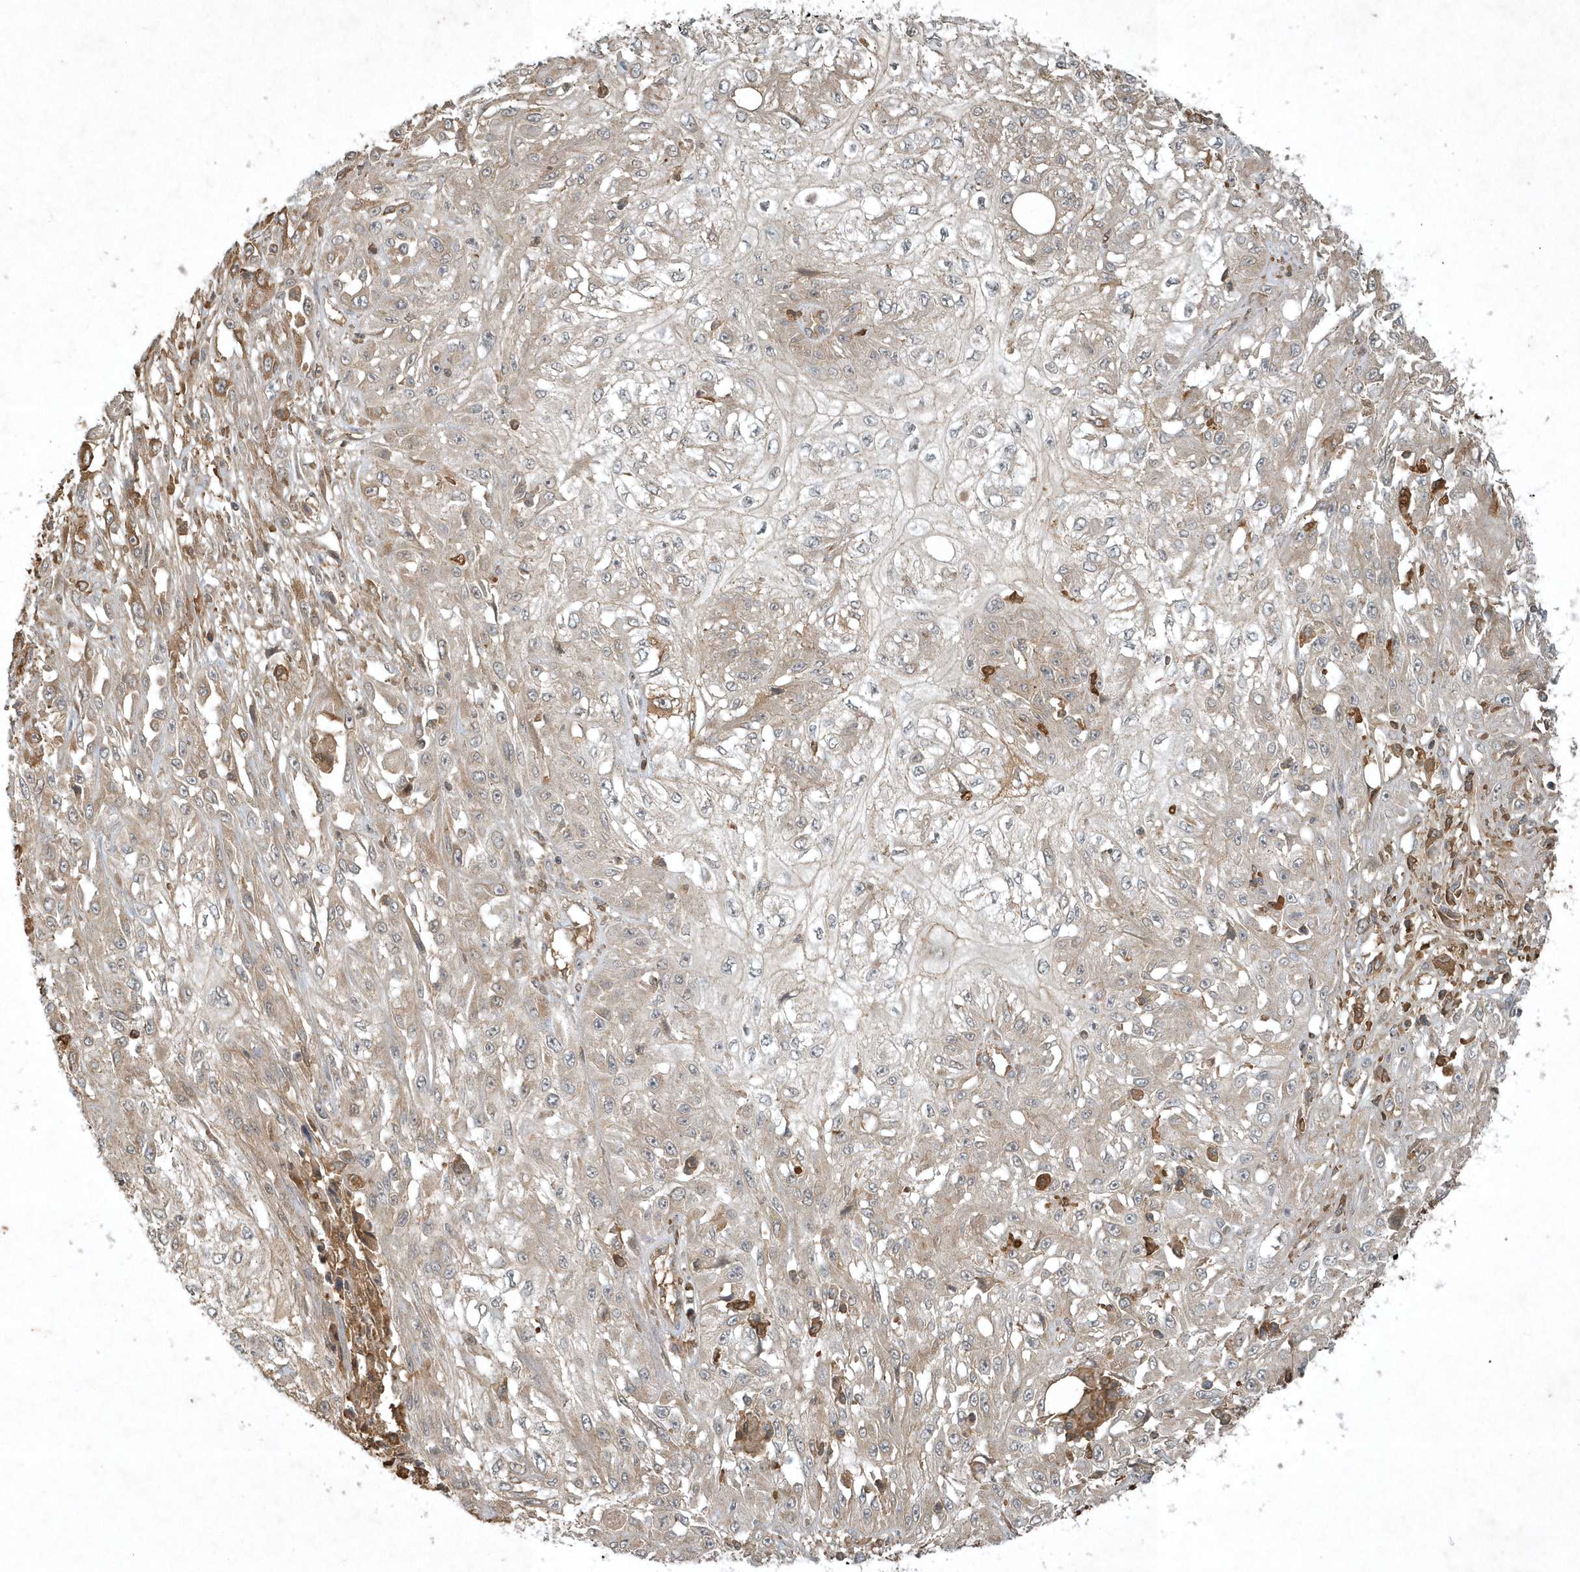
{"staining": {"intensity": "weak", "quantity": "<25%", "location": "cytoplasmic/membranous"}, "tissue": "skin cancer", "cell_type": "Tumor cells", "image_type": "cancer", "snomed": [{"axis": "morphology", "description": "Squamous cell carcinoma, NOS"}, {"axis": "morphology", "description": "Squamous cell carcinoma, metastatic, NOS"}, {"axis": "topography", "description": "Skin"}, {"axis": "topography", "description": "Lymph node"}], "caption": "Histopathology image shows no significant protein expression in tumor cells of skin metastatic squamous cell carcinoma.", "gene": "TNFAIP6", "patient": {"sex": "male", "age": 75}}